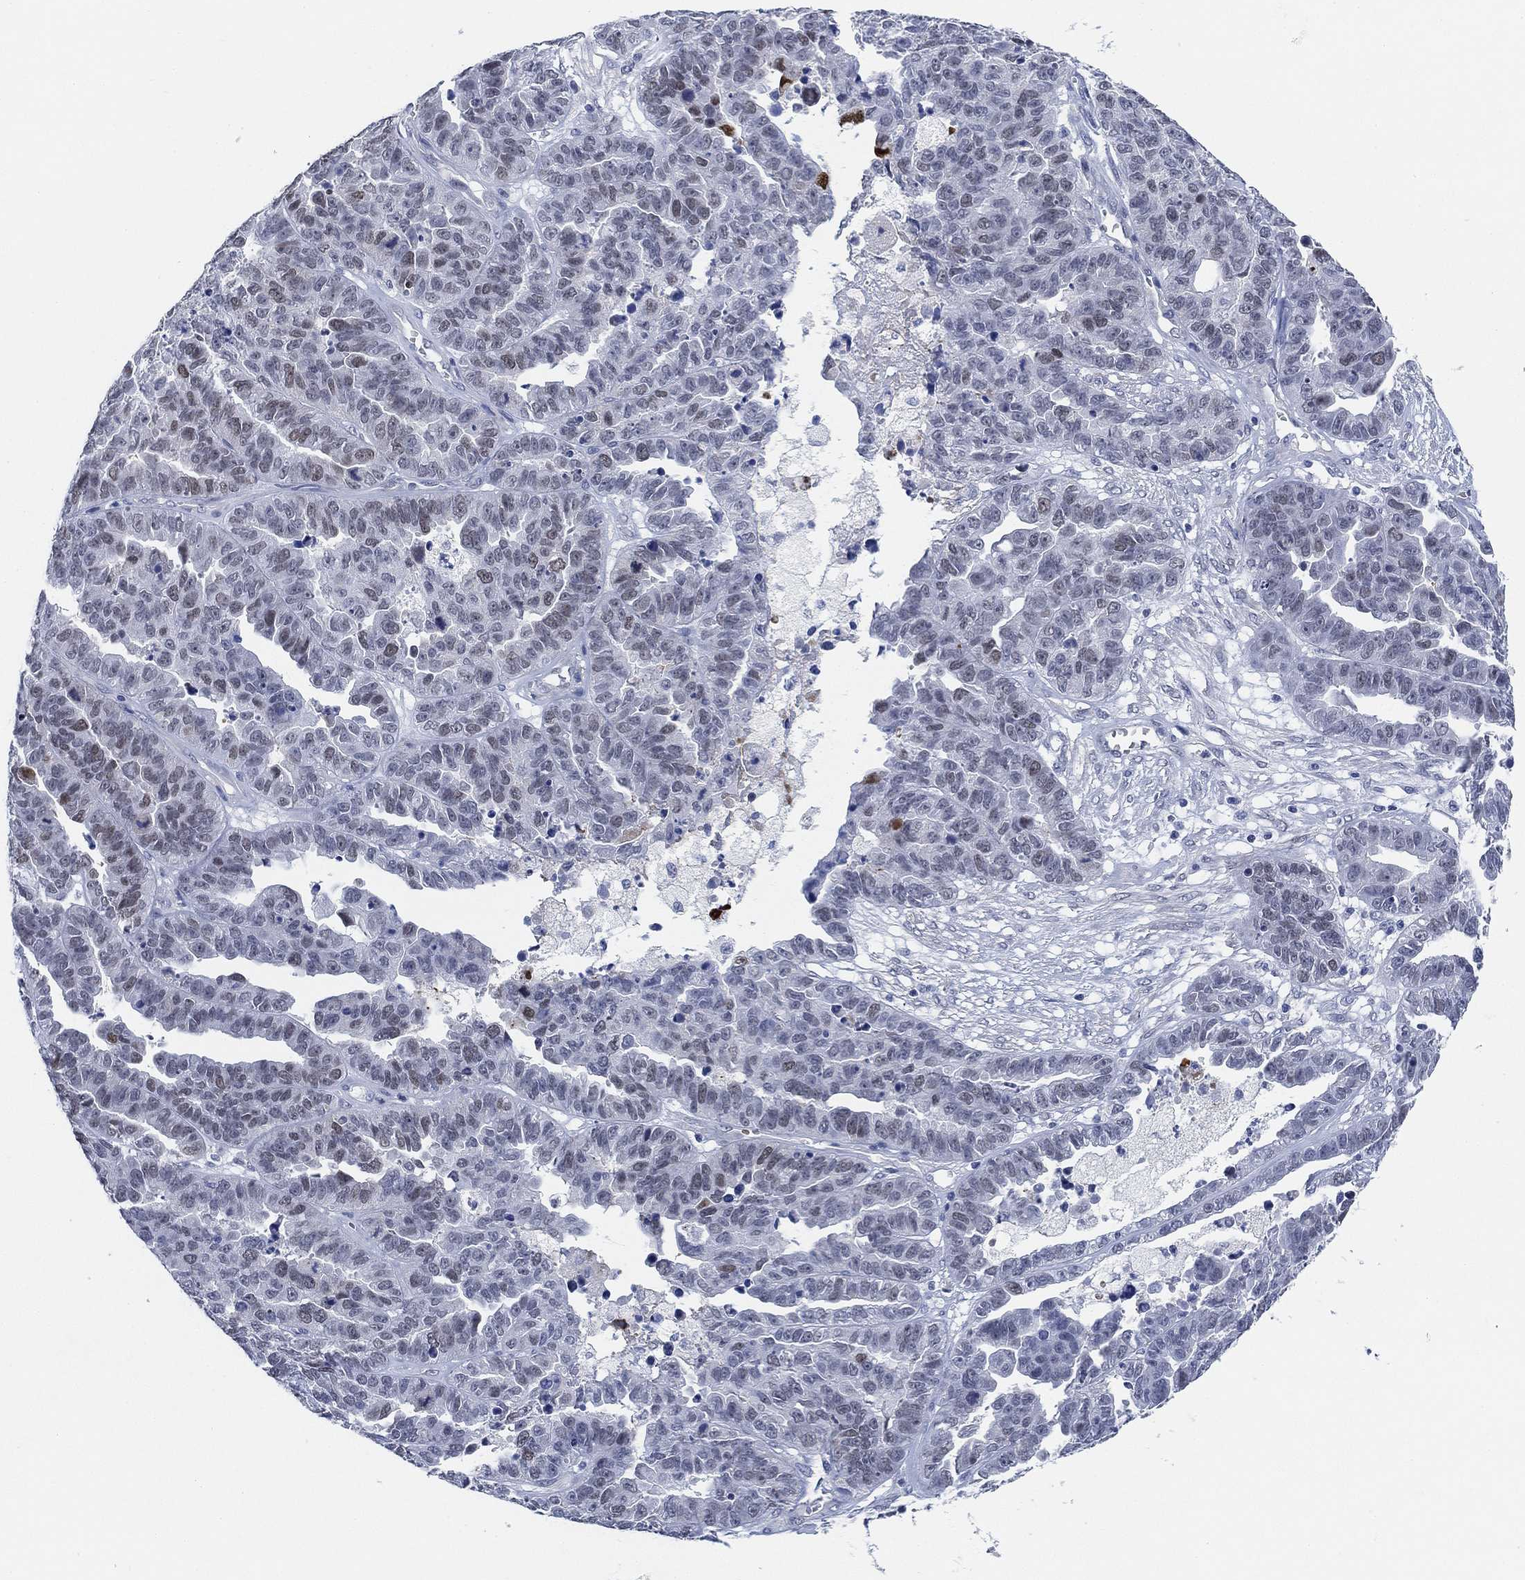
{"staining": {"intensity": "weak", "quantity": "<25%", "location": "nuclear"}, "tissue": "ovarian cancer", "cell_type": "Tumor cells", "image_type": "cancer", "snomed": [{"axis": "morphology", "description": "Cystadenocarcinoma, serous, NOS"}, {"axis": "topography", "description": "Ovary"}], "caption": "This photomicrograph is of ovarian cancer stained with immunohistochemistry to label a protein in brown with the nuclei are counter-stained blue. There is no positivity in tumor cells. (DAB (3,3'-diaminobenzidine) IHC with hematoxylin counter stain).", "gene": "PAX6", "patient": {"sex": "female", "age": 87}}